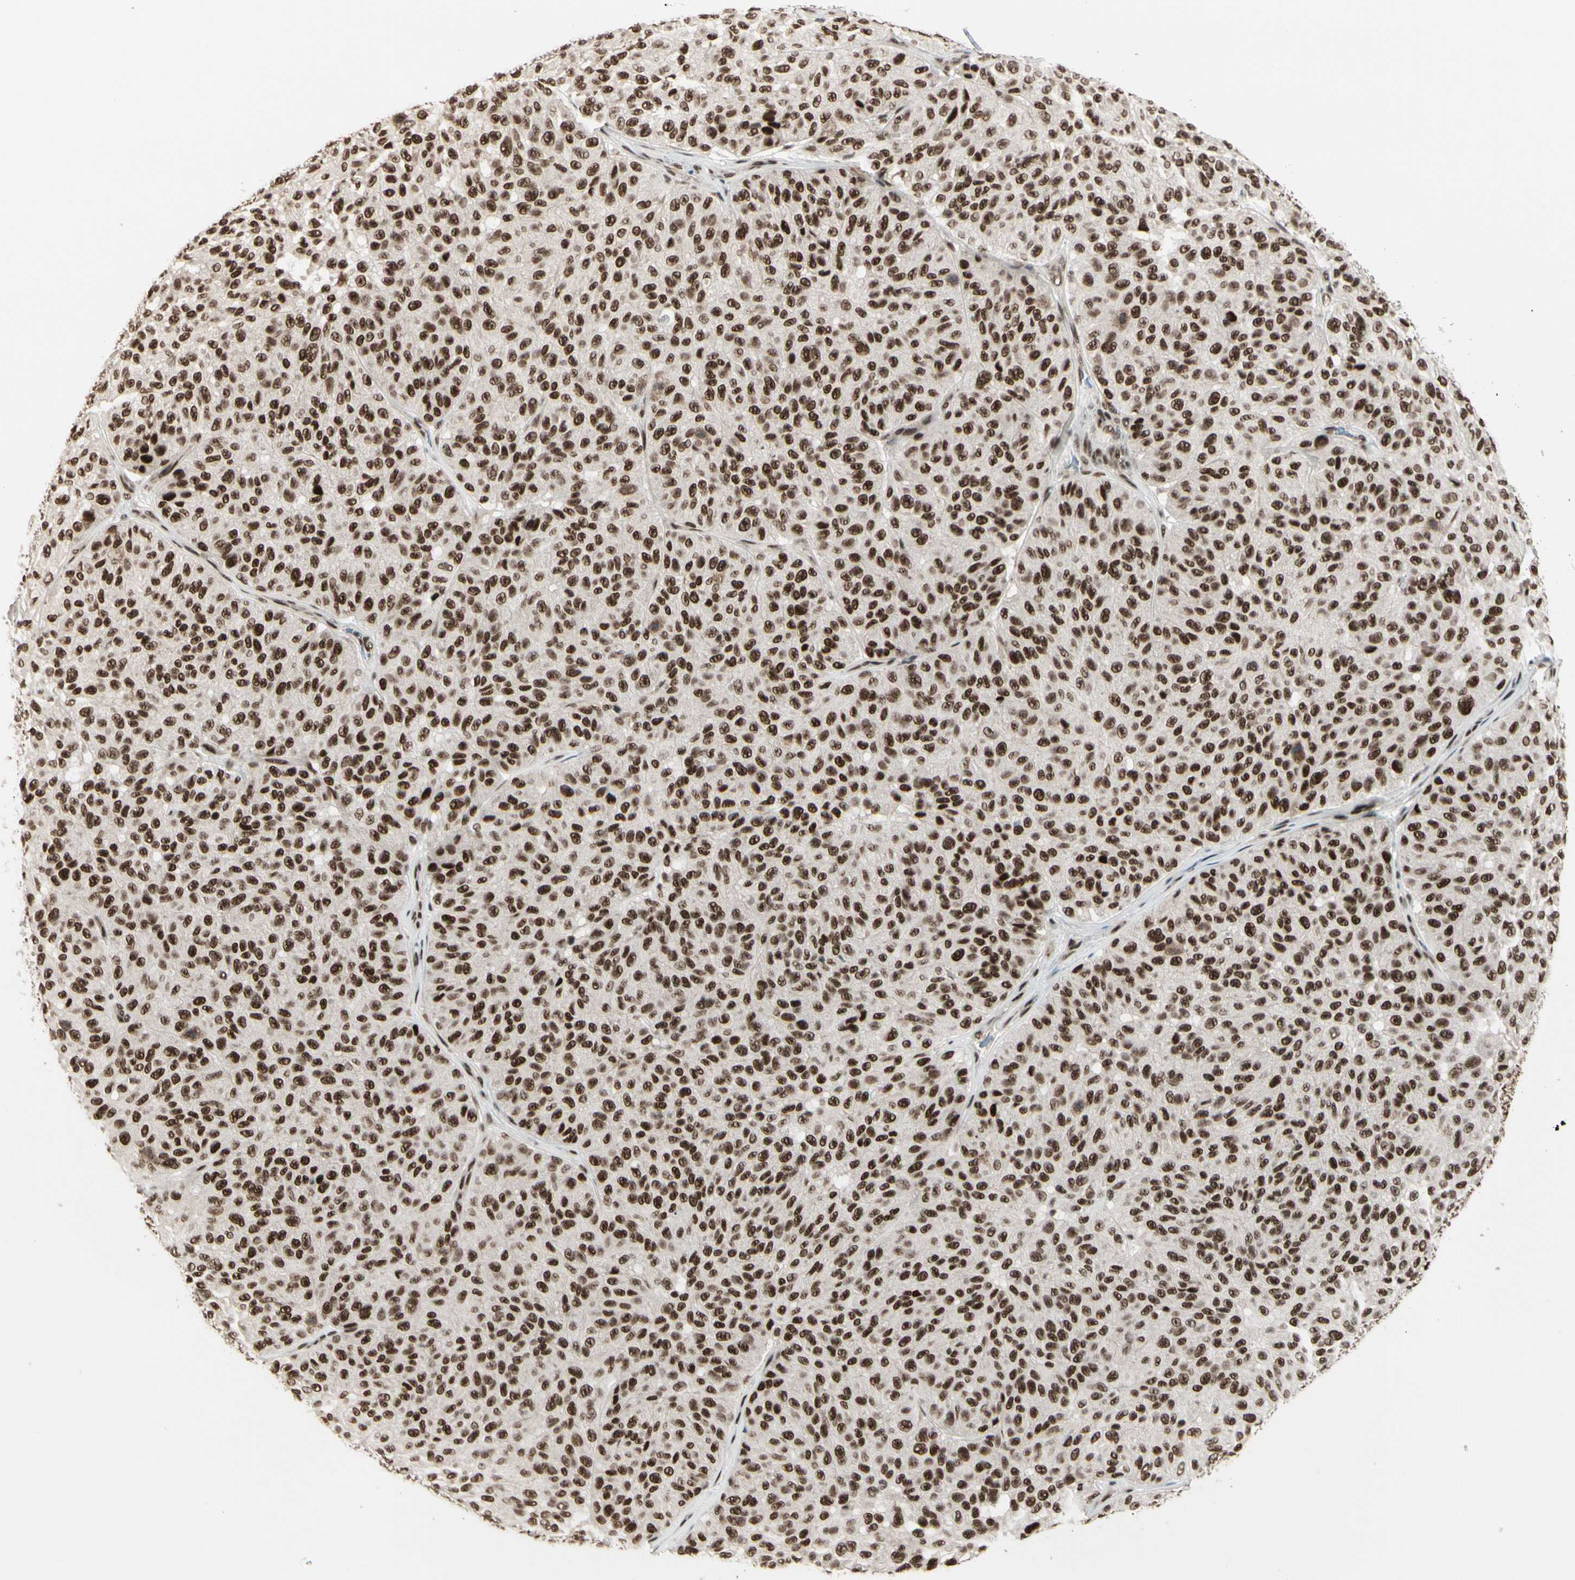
{"staining": {"intensity": "strong", "quantity": ">75%", "location": "nuclear"}, "tissue": "melanoma", "cell_type": "Tumor cells", "image_type": "cancer", "snomed": [{"axis": "morphology", "description": "Malignant melanoma, NOS"}, {"axis": "topography", "description": "Skin"}], "caption": "Protein positivity by immunohistochemistry reveals strong nuclear staining in about >75% of tumor cells in melanoma. Immunohistochemistry stains the protein of interest in brown and the nuclei are stained blue.", "gene": "CHAMP1", "patient": {"sex": "female", "age": 46}}